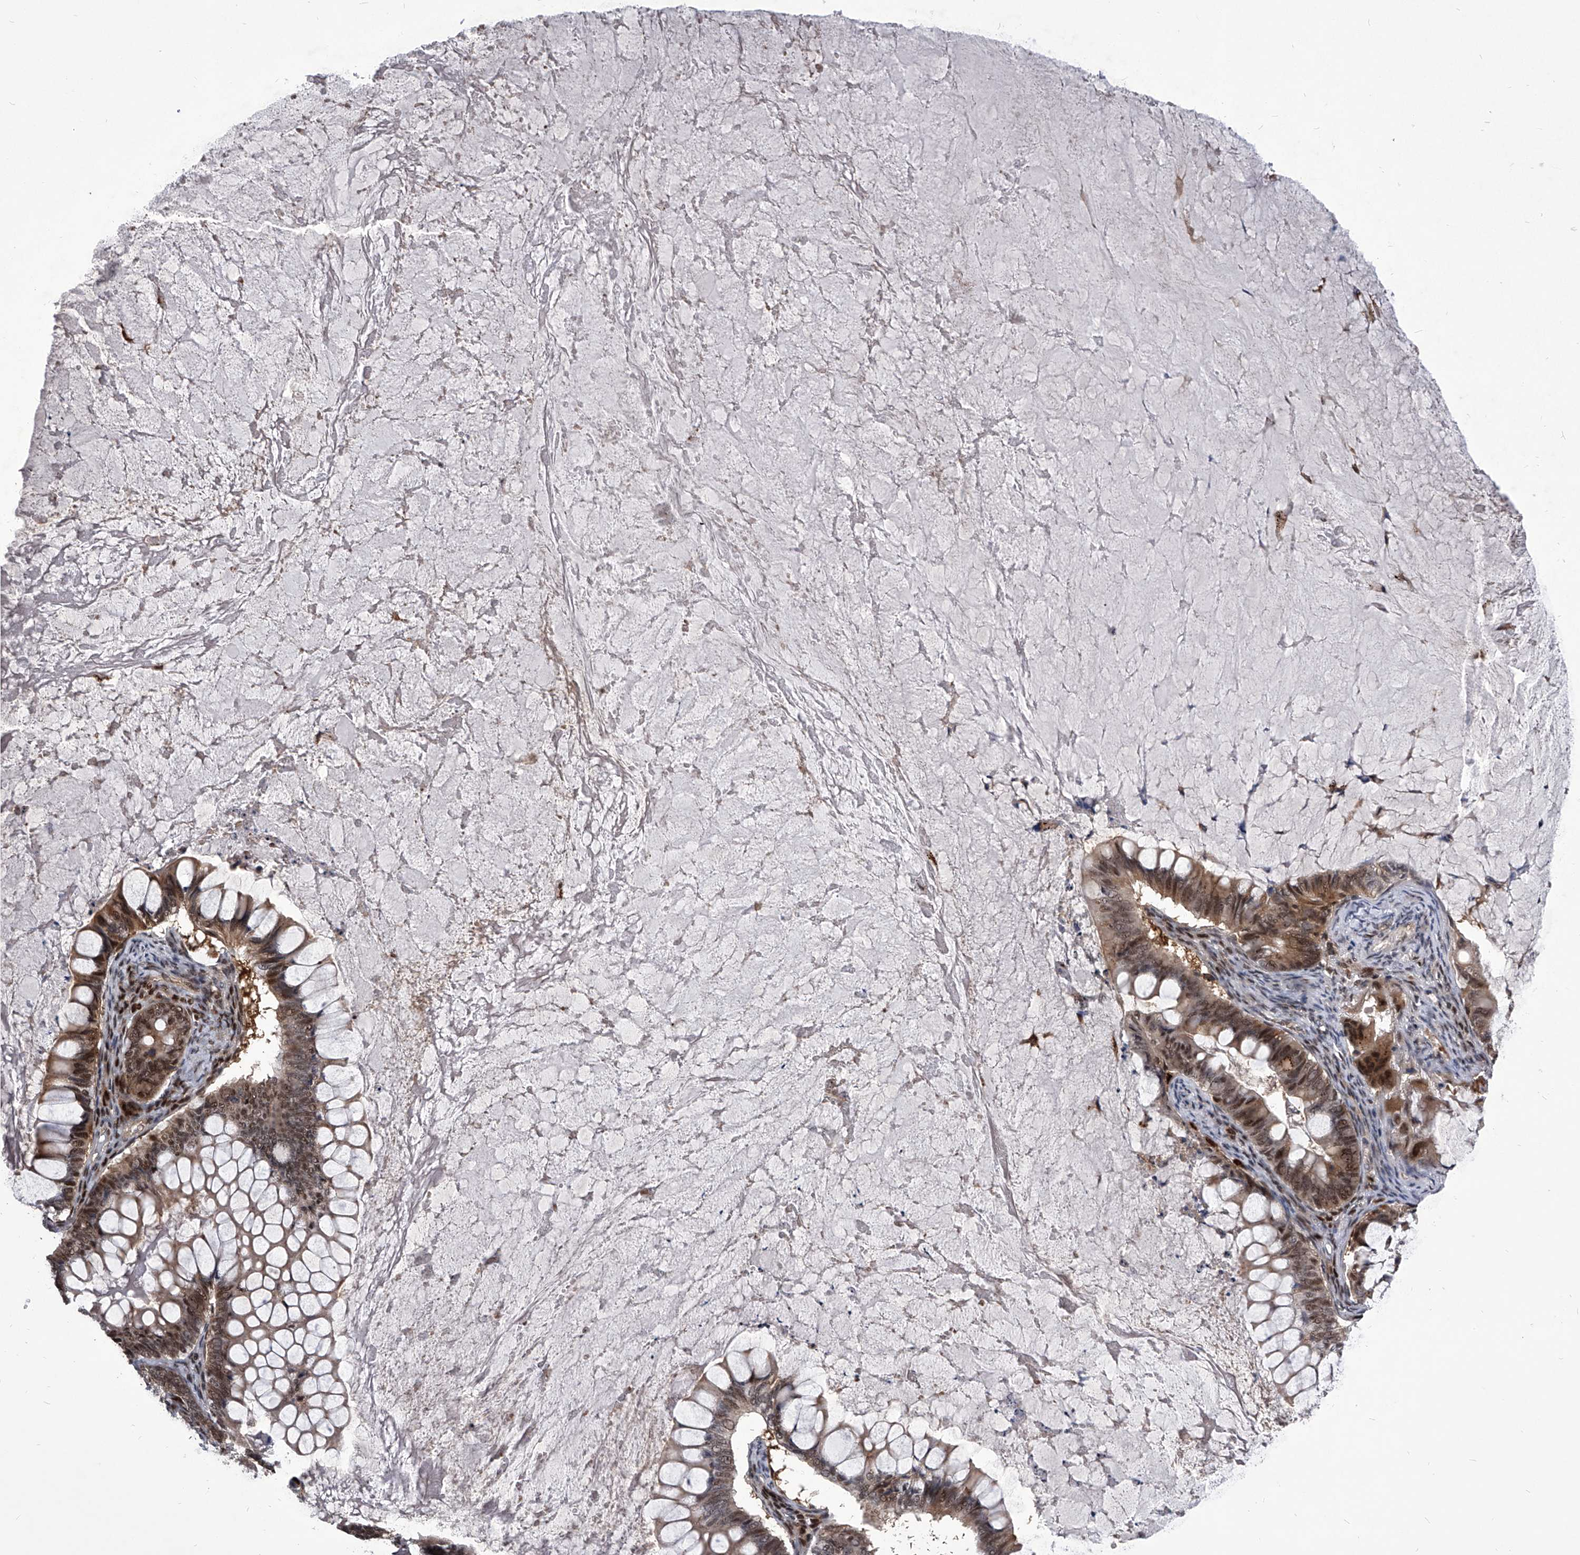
{"staining": {"intensity": "moderate", "quantity": ">75%", "location": "cytoplasmic/membranous,nuclear"}, "tissue": "ovarian cancer", "cell_type": "Tumor cells", "image_type": "cancer", "snomed": [{"axis": "morphology", "description": "Cystadenocarcinoma, mucinous, NOS"}, {"axis": "topography", "description": "Ovary"}], "caption": "Immunohistochemistry (IHC) of ovarian cancer exhibits medium levels of moderate cytoplasmic/membranous and nuclear staining in approximately >75% of tumor cells.", "gene": "CMTR1", "patient": {"sex": "female", "age": 61}}